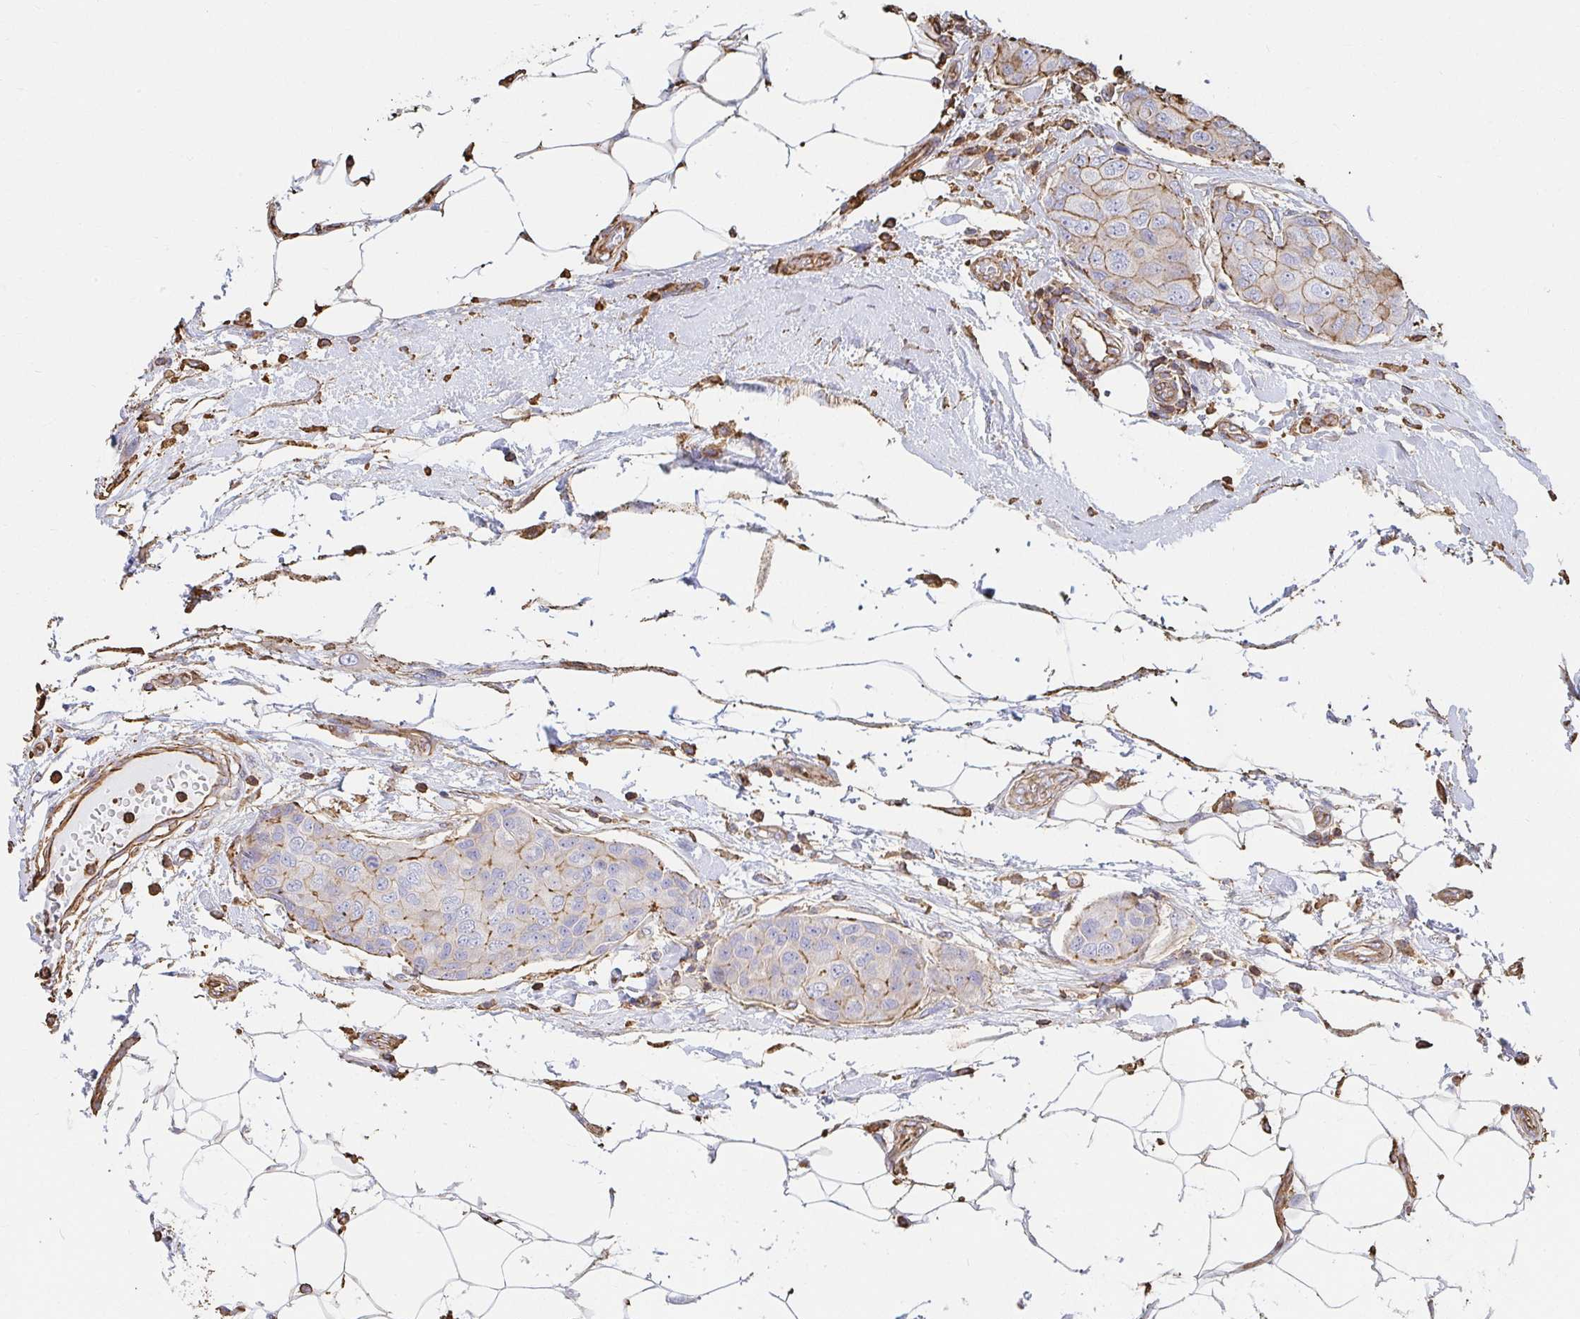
{"staining": {"intensity": "moderate", "quantity": "<25%", "location": "cytoplasmic/membranous"}, "tissue": "breast cancer", "cell_type": "Tumor cells", "image_type": "cancer", "snomed": [{"axis": "morphology", "description": "Duct carcinoma"}, {"axis": "topography", "description": "Breast"}, {"axis": "topography", "description": "Lymph node"}], "caption": "A micrograph of human breast cancer stained for a protein demonstrates moderate cytoplasmic/membranous brown staining in tumor cells. The staining was performed using DAB to visualize the protein expression in brown, while the nuclei were stained in blue with hematoxylin (Magnification: 20x).", "gene": "PTPN14", "patient": {"sex": "female", "age": 80}}